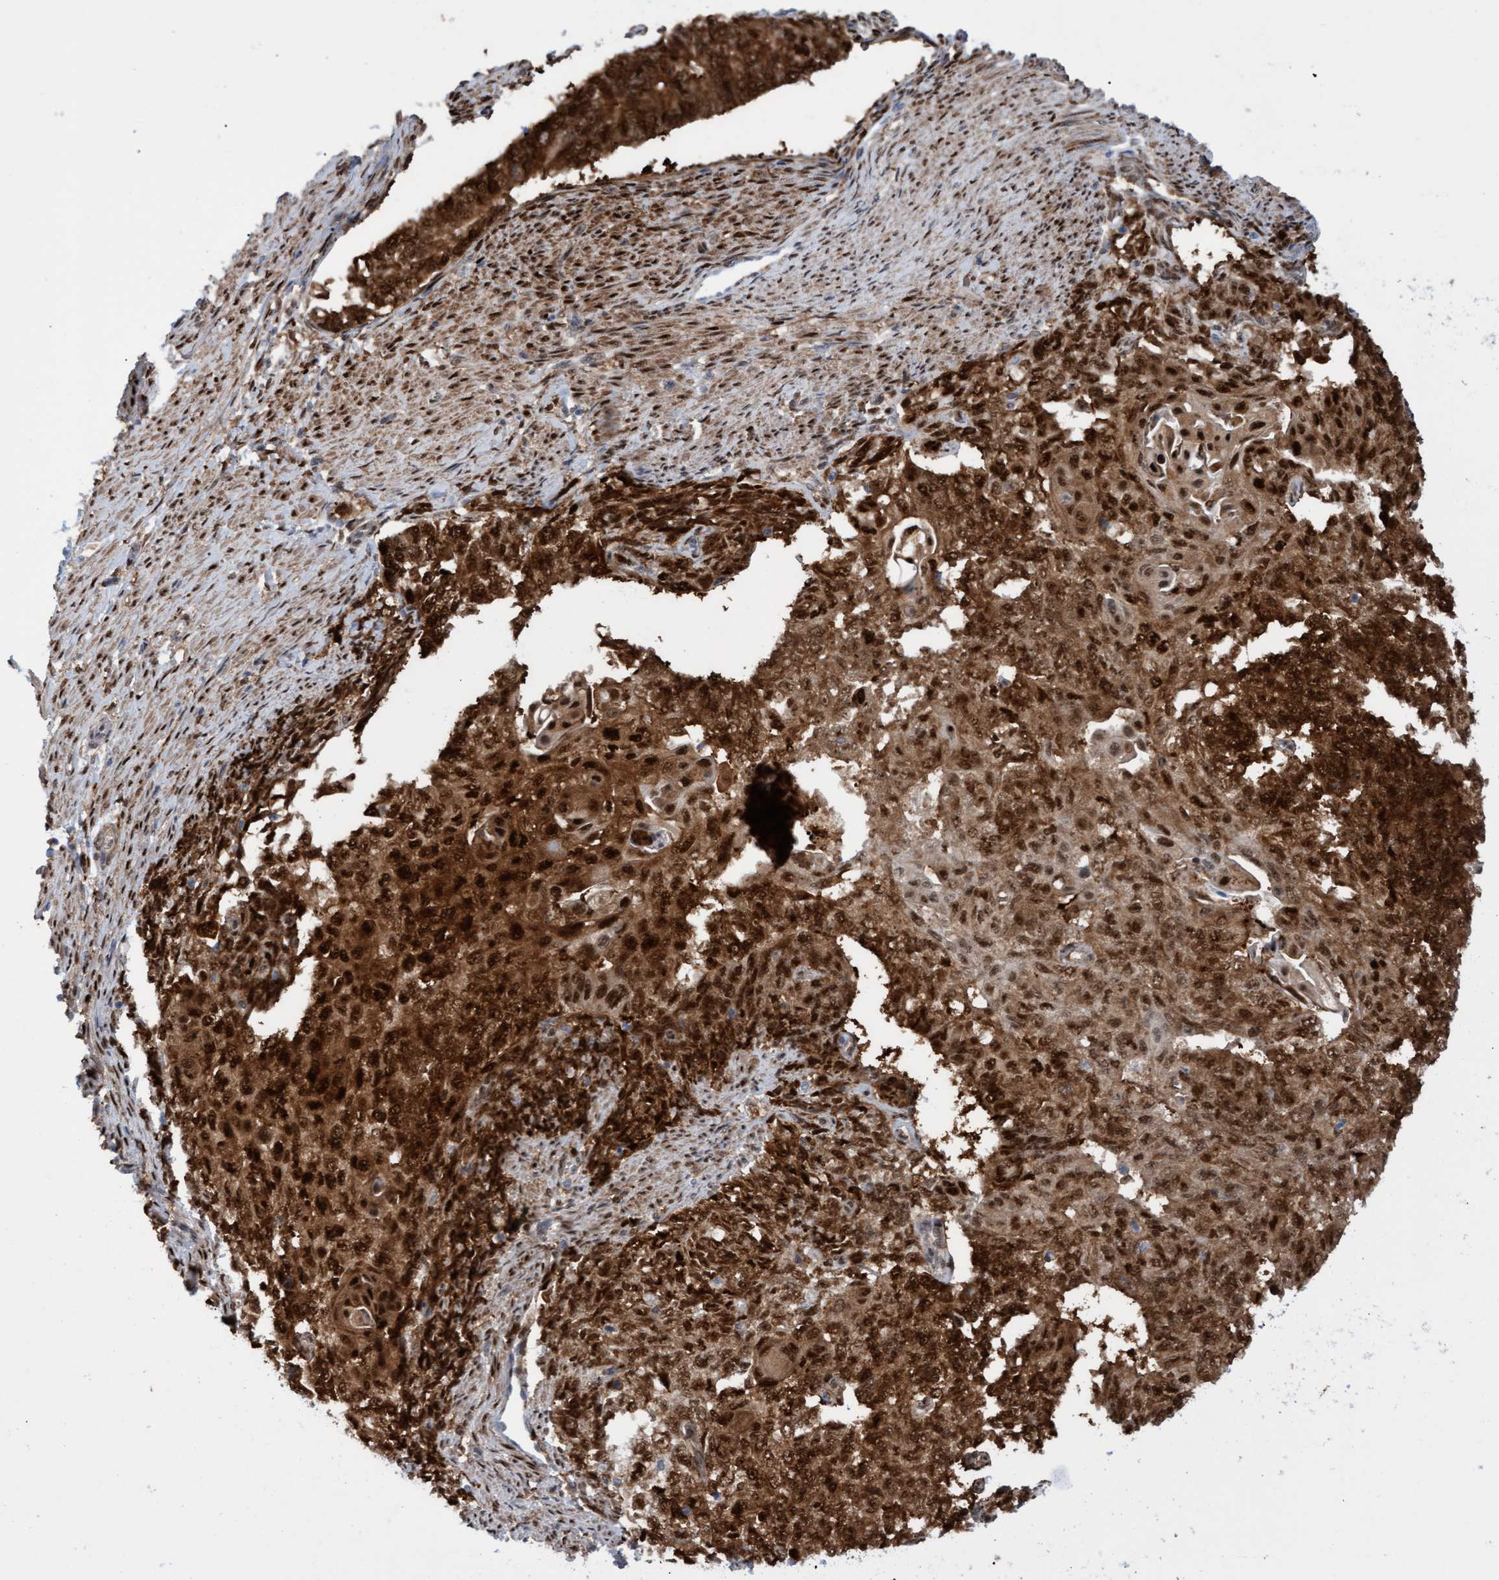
{"staining": {"intensity": "strong", "quantity": ">75%", "location": "cytoplasmic/membranous,nuclear"}, "tissue": "endometrial cancer", "cell_type": "Tumor cells", "image_type": "cancer", "snomed": [{"axis": "morphology", "description": "Adenocarcinoma, NOS"}, {"axis": "topography", "description": "Endometrium"}], "caption": "This is an image of immunohistochemistry staining of endometrial cancer (adenocarcinoma), which shows strong staining in the cytoplasmic/membranous and nuclear of tumor cells.", "gene": "PINX1", "patient": {"sex": "female", "age": 32}}